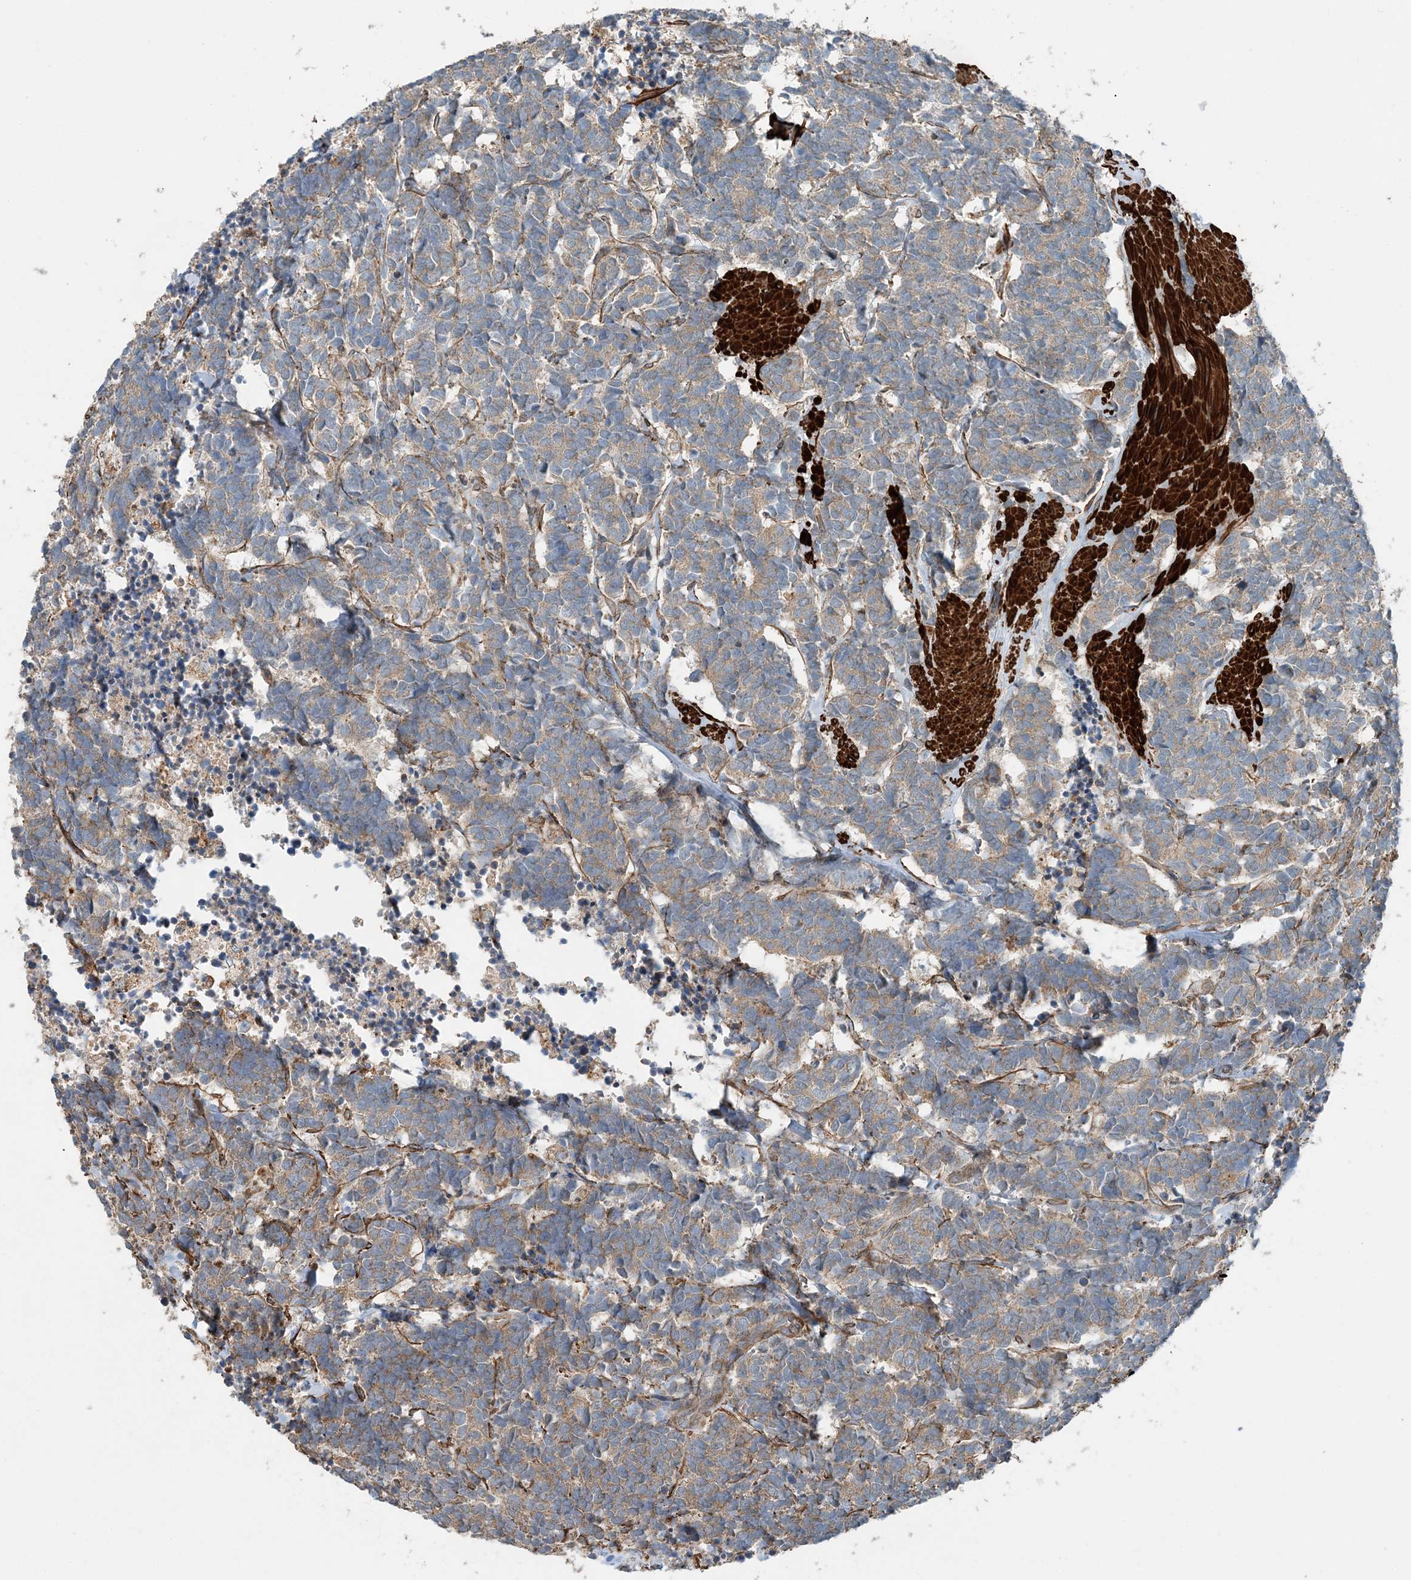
{"staining": {"intensity": "weak", "quantity": ">75%", "location": "cytoplasmic/membranous"}, "tissue": "carcinoid", "cell_type": "Tumor cells", "image_type": "cancer", "snomed": [{"axis": "morphology", "description": "Carcinoma, NOS"}, {"axis": "morphology", "description": "Carcinoid, malignant, NOS"}, {"axis": "topography", "description": "Urinary bladder"}], "caption": "Protein positivity by immunohistochemistry (IHC) reveals weak cytoplasmic/membranous expression in about >75% of tumor cells in carcinoid. (Brightfield microscopy of DAB IHC at high magnification).", "gene": "TTI1", "patient": {"sex": "male", "age": 57}}